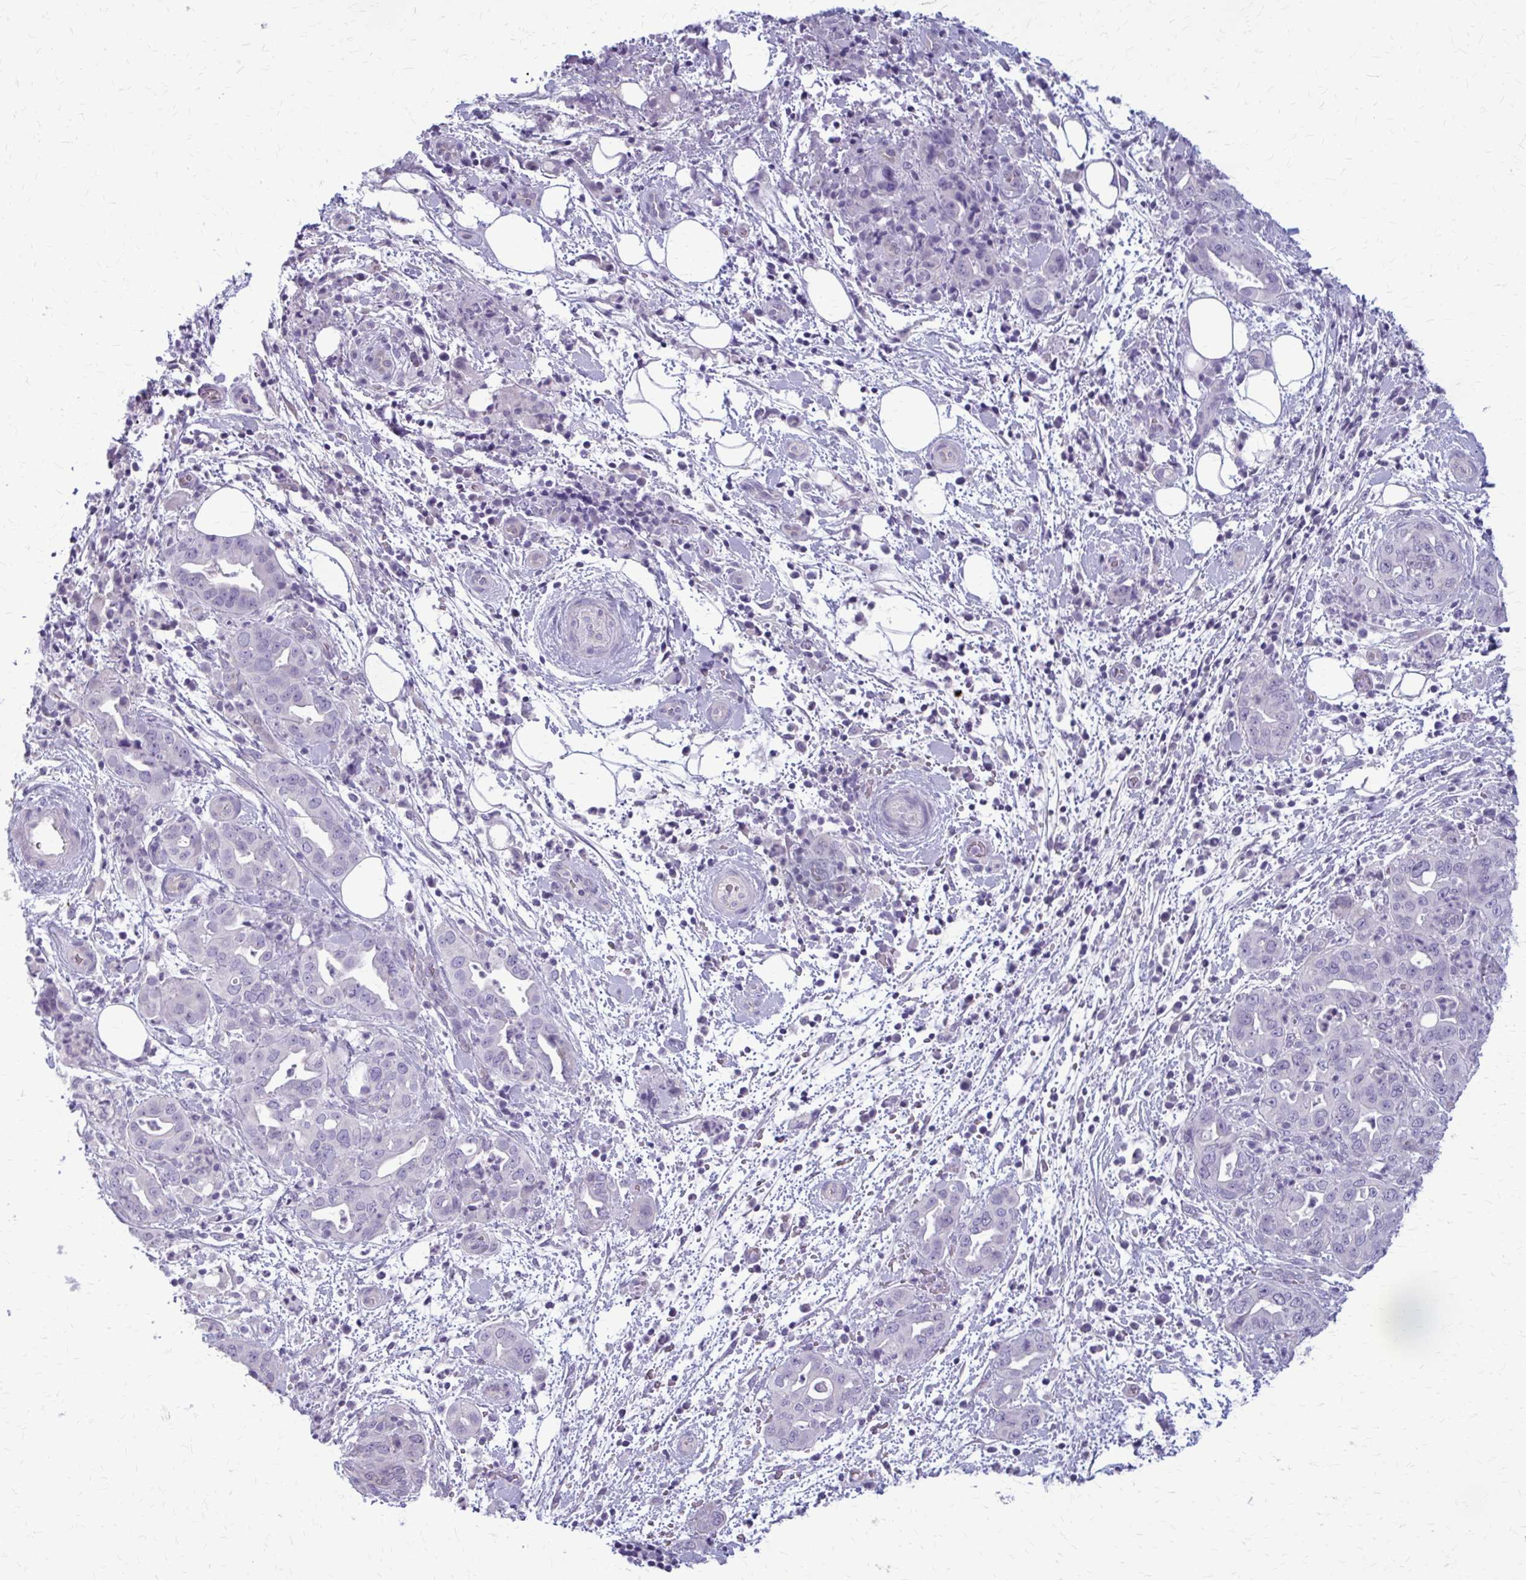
{"staining": {"intensity": "negative", "quantity": "none", "location": "none"}, "tissue": "pancreatic cancer", "cell_type": "Tumor cells", "image_type": "cancer", "snomed": [{"axis": "morphology", "description": "Normal tissue, NOS"}, {"axis": "morphology", "description": "Adenocarcinoma, NOS"}, {"axis": "topography", "description": "Lymph node"}, {"axis": "topography", "description": "Pancreas"}], "caption": "Immunohistochemistry (IHC) image of neoplastic tissue: adenocarcinoma (pancreatic) stained with DAB exhibits no significant protein staining in tumor cells. (Stains: DAB IHC with hematoxylin counter stain, Microscopy: brightfield microscopy at high magnification).", "gene": "CASQ2", "patient": {"sex": "female", "age": 67}}